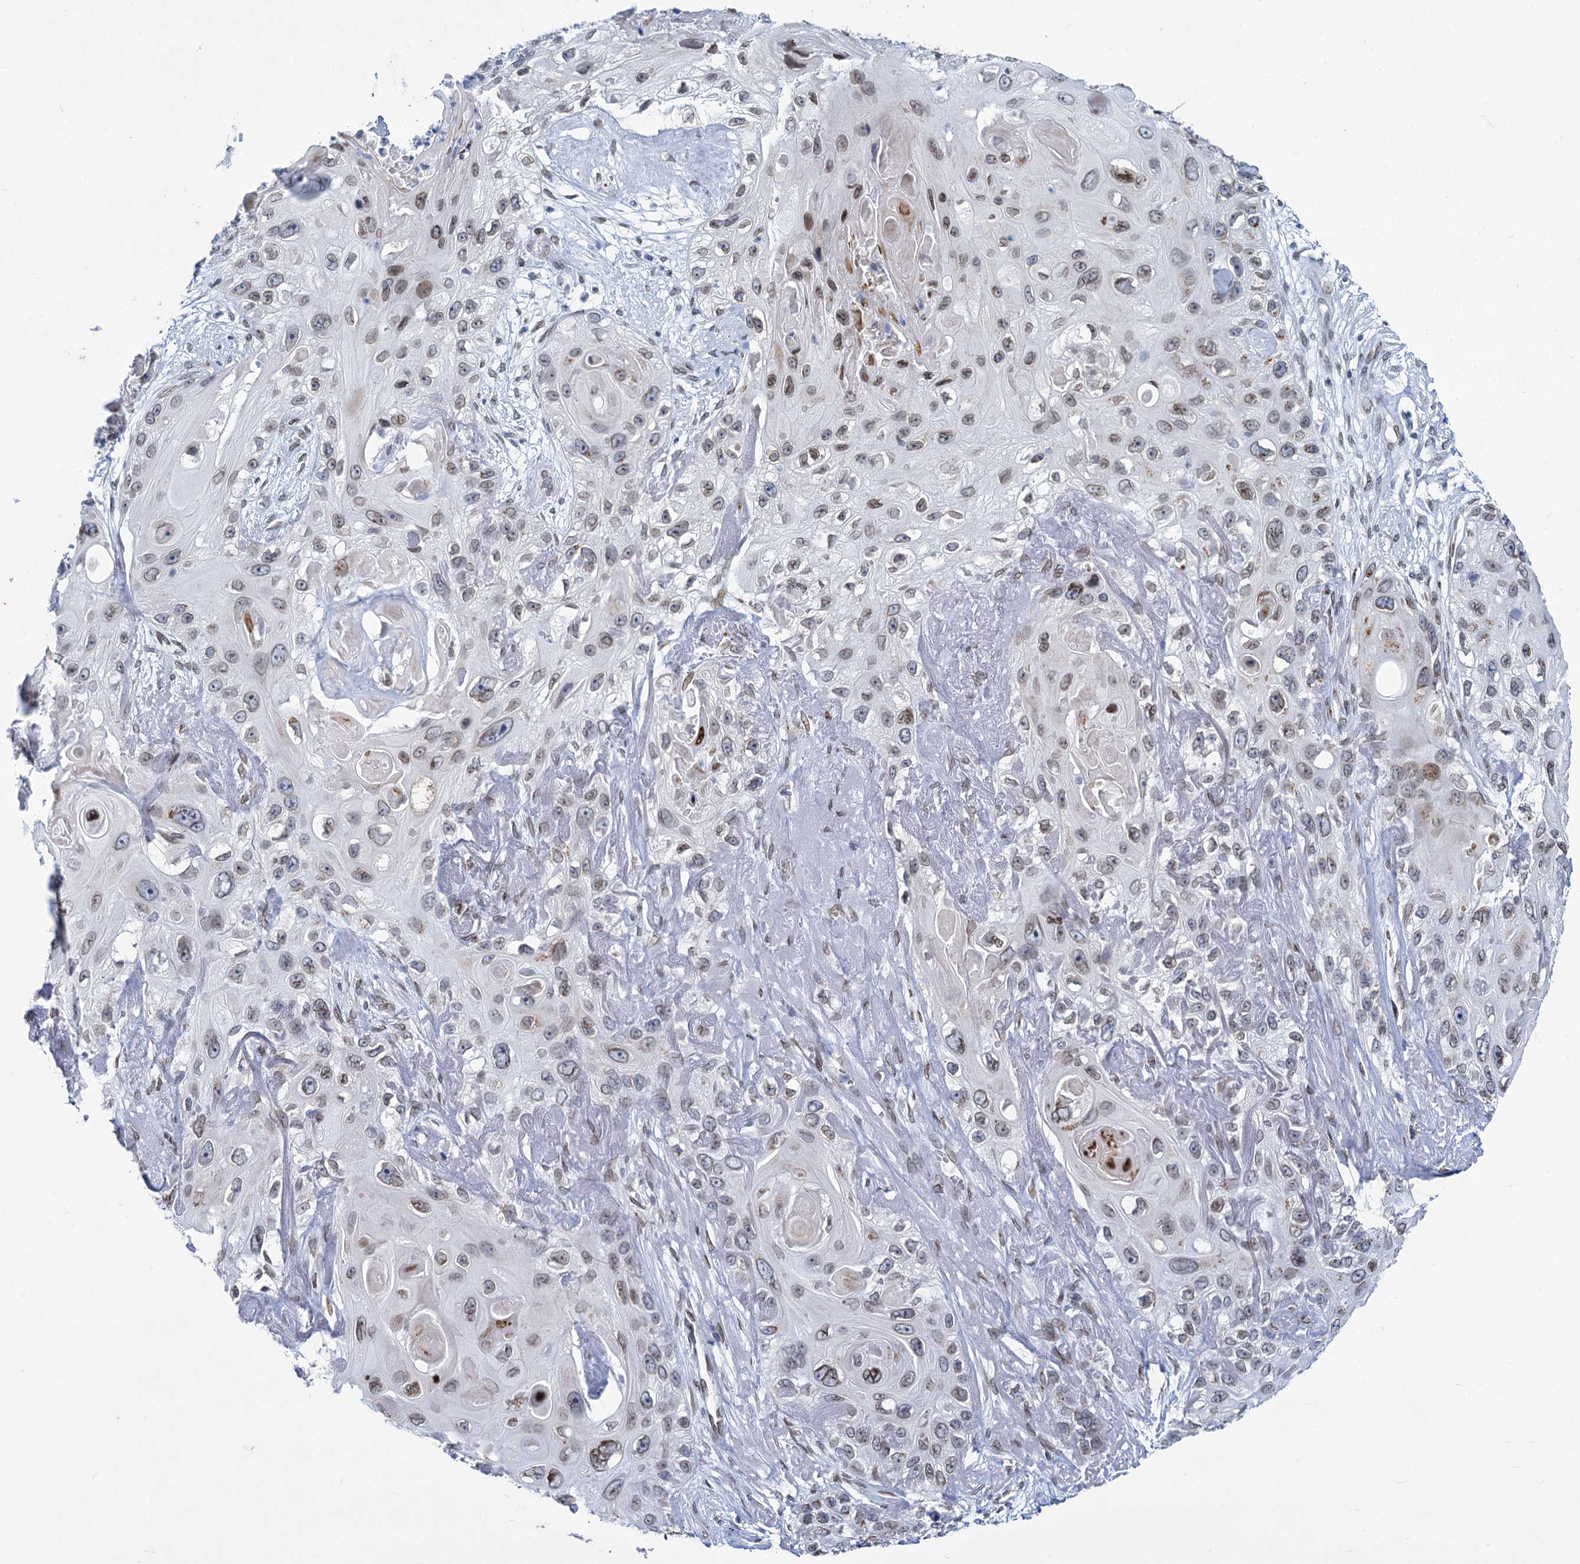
{"staining": {"intensity": "weak", "quantity": "25%-75%", "location": "cytoplasmic/membranous,nuclear"}, "tissue": "skin cancer", "cell_type": "Tumor cells", "image_type": "cancer", "snomed": [{"axis": "morphology", "description": "Normal tissue, NOS"}, {"axis": "morphology", "description": "Squamous cell carcinoma, NOS"}, {"axis": "topography", "description": "Skin"}], "caption": "Skin cancer (squamous cell carcinoma) stained with a protein marker shows weak staining in tumor cells.", "gene": "PRSS35", "patient": {"sex": "male", "age": 72}}